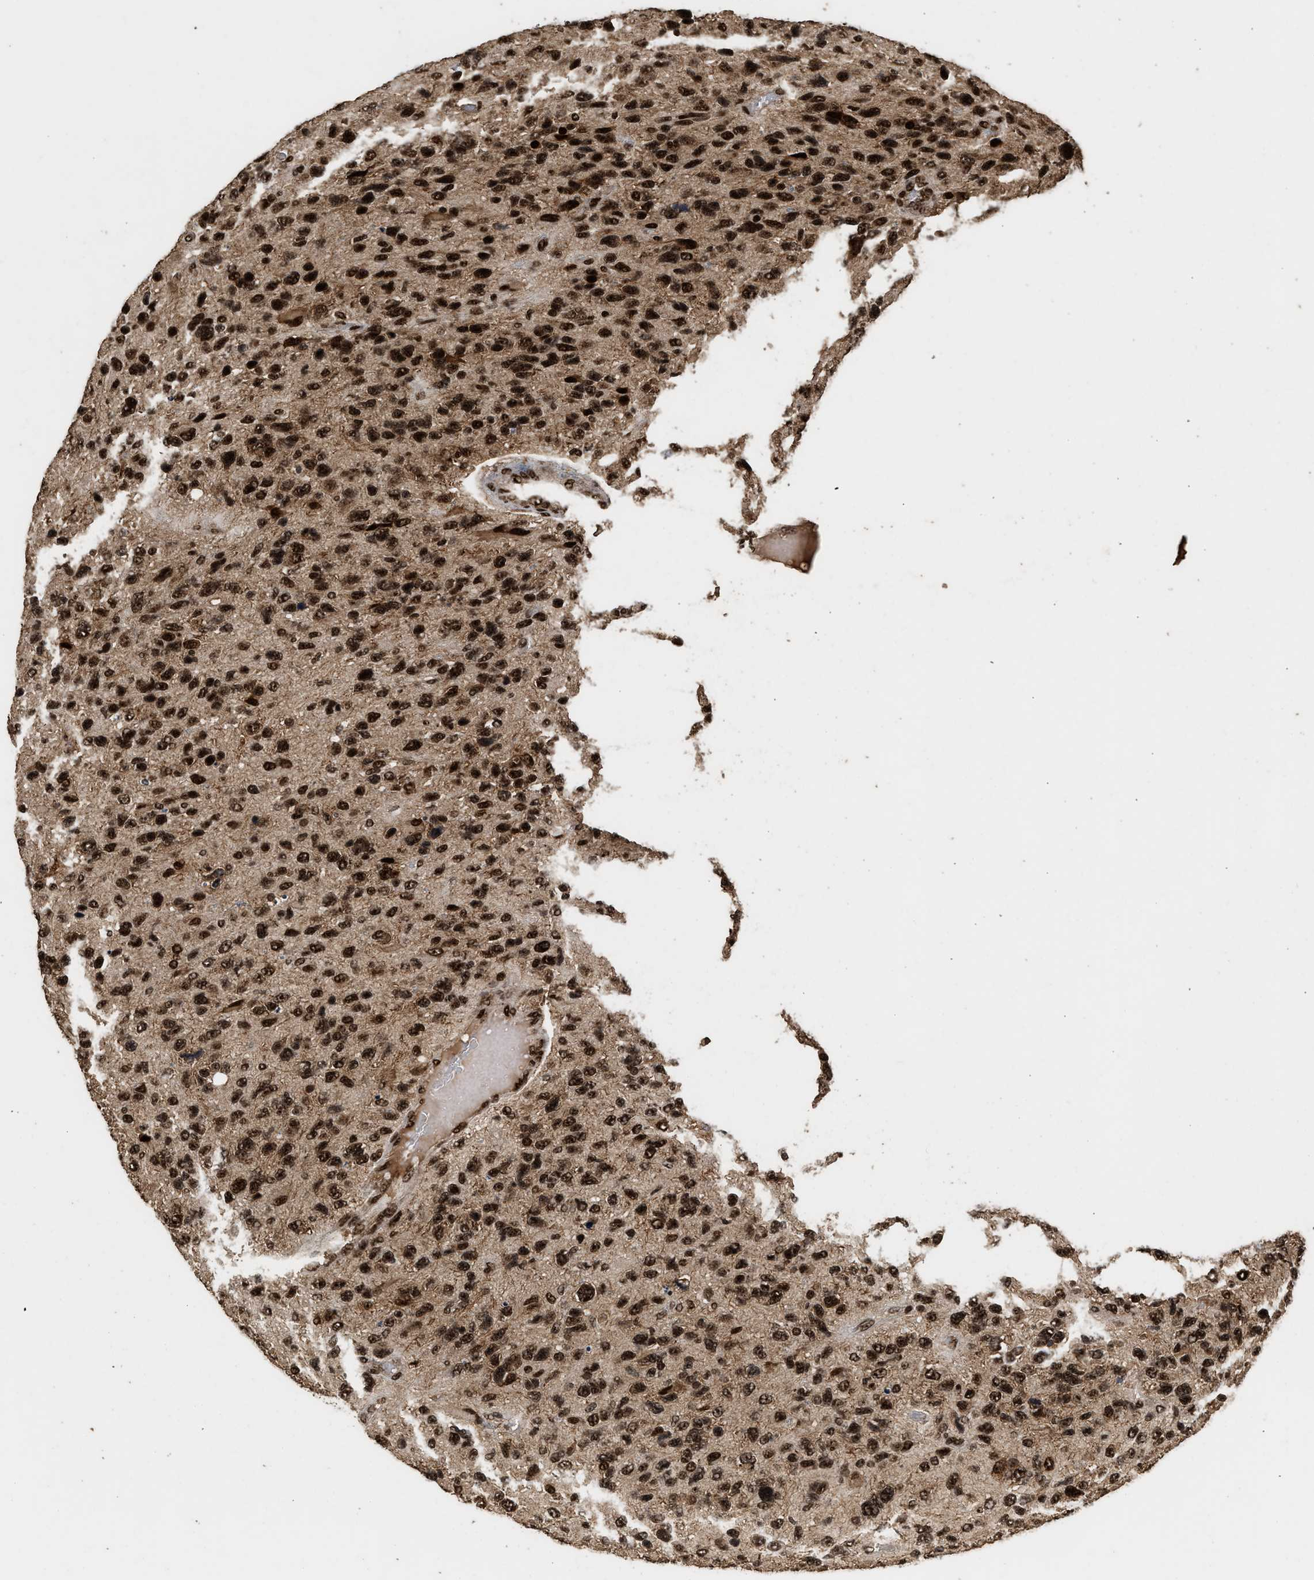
{"staining": {"intensity": "strong", "quantity": ">75%", "location": "nuclear"}, "tissue": "glioma", "cell_type": "Tumor cells", "image_type": "cancer", "snomed": [{"axis": "morphology", "description": "Glioma, malignant, High grade"}, {"axis": "topography", "description": "Brain"}], "caption": "Human glioma stained with a brown dye exhibits strong nuclear positive staining in approximately >75% of tumor cells.", "gene": "PPP4R3B", "patient": {"sex": "female", "age": 58}}